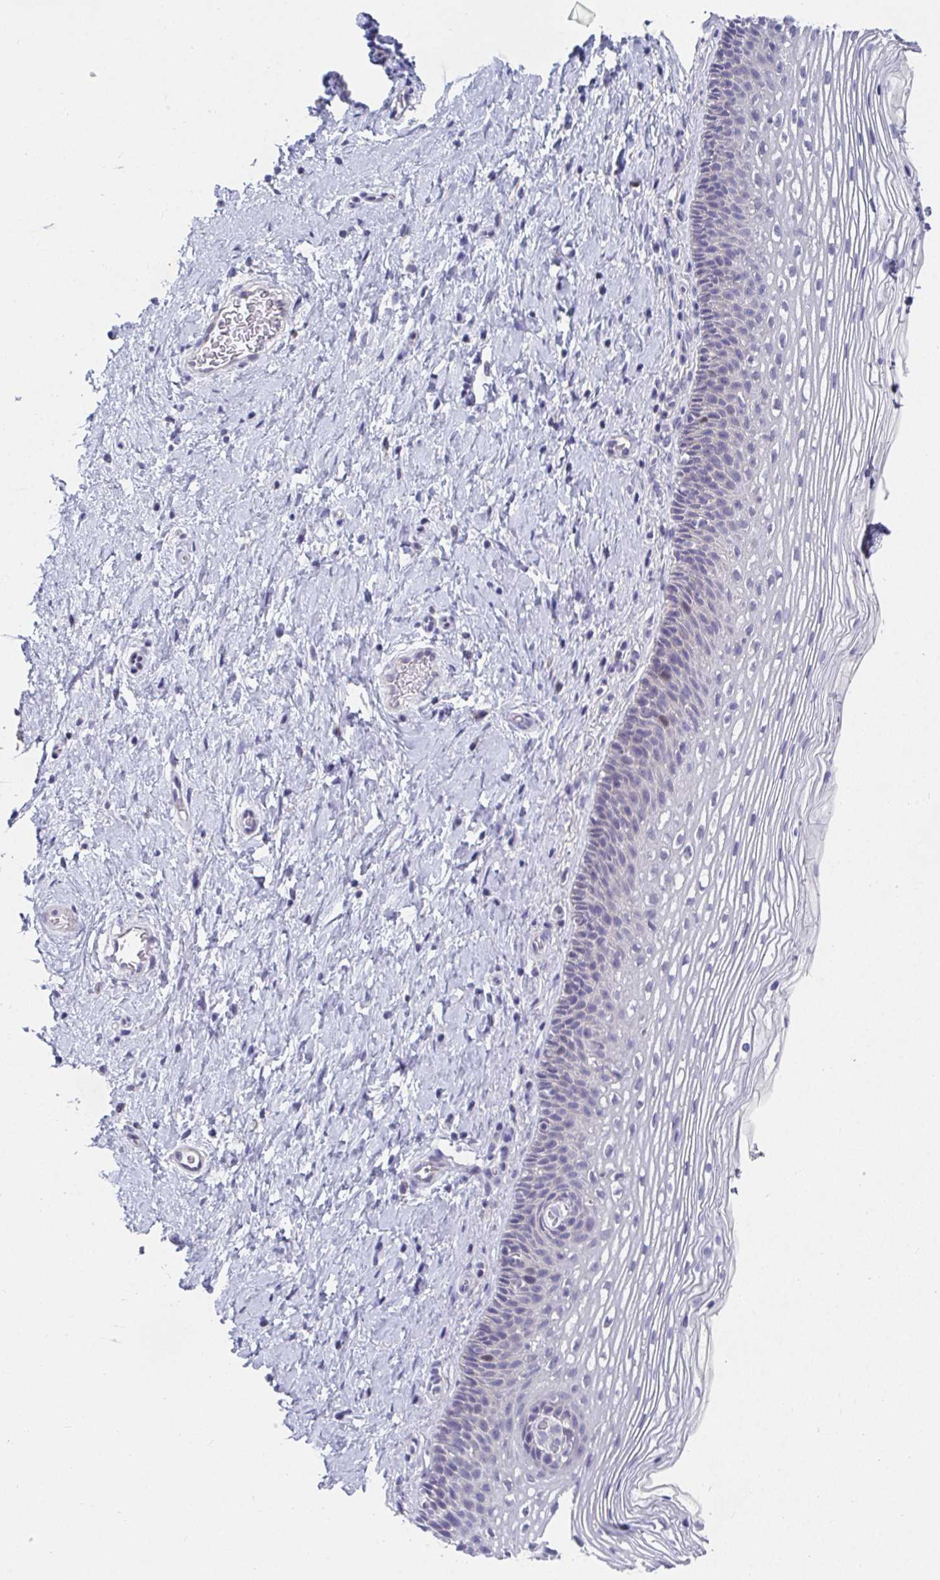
{"staining": {"intensity": "negative", "quantity": "none", "location": "none"}, "tissue": "cervix", "cell_type": "Glandular cells", "image_type": "normal", "snomed": [{"axis": "morphology", "description": "Normal tissue, NOS"}, {"axis": "topography", "description": "Cervix"}], "caption": "This micrograph is of unremarkable cervix stained with IHC to label a protein in brown with the nuclei are counter-stained blue. There is no expression in glandular cells.", "gene": "ATP5F1C", "patient": {"sex": "female", "age": 34}}